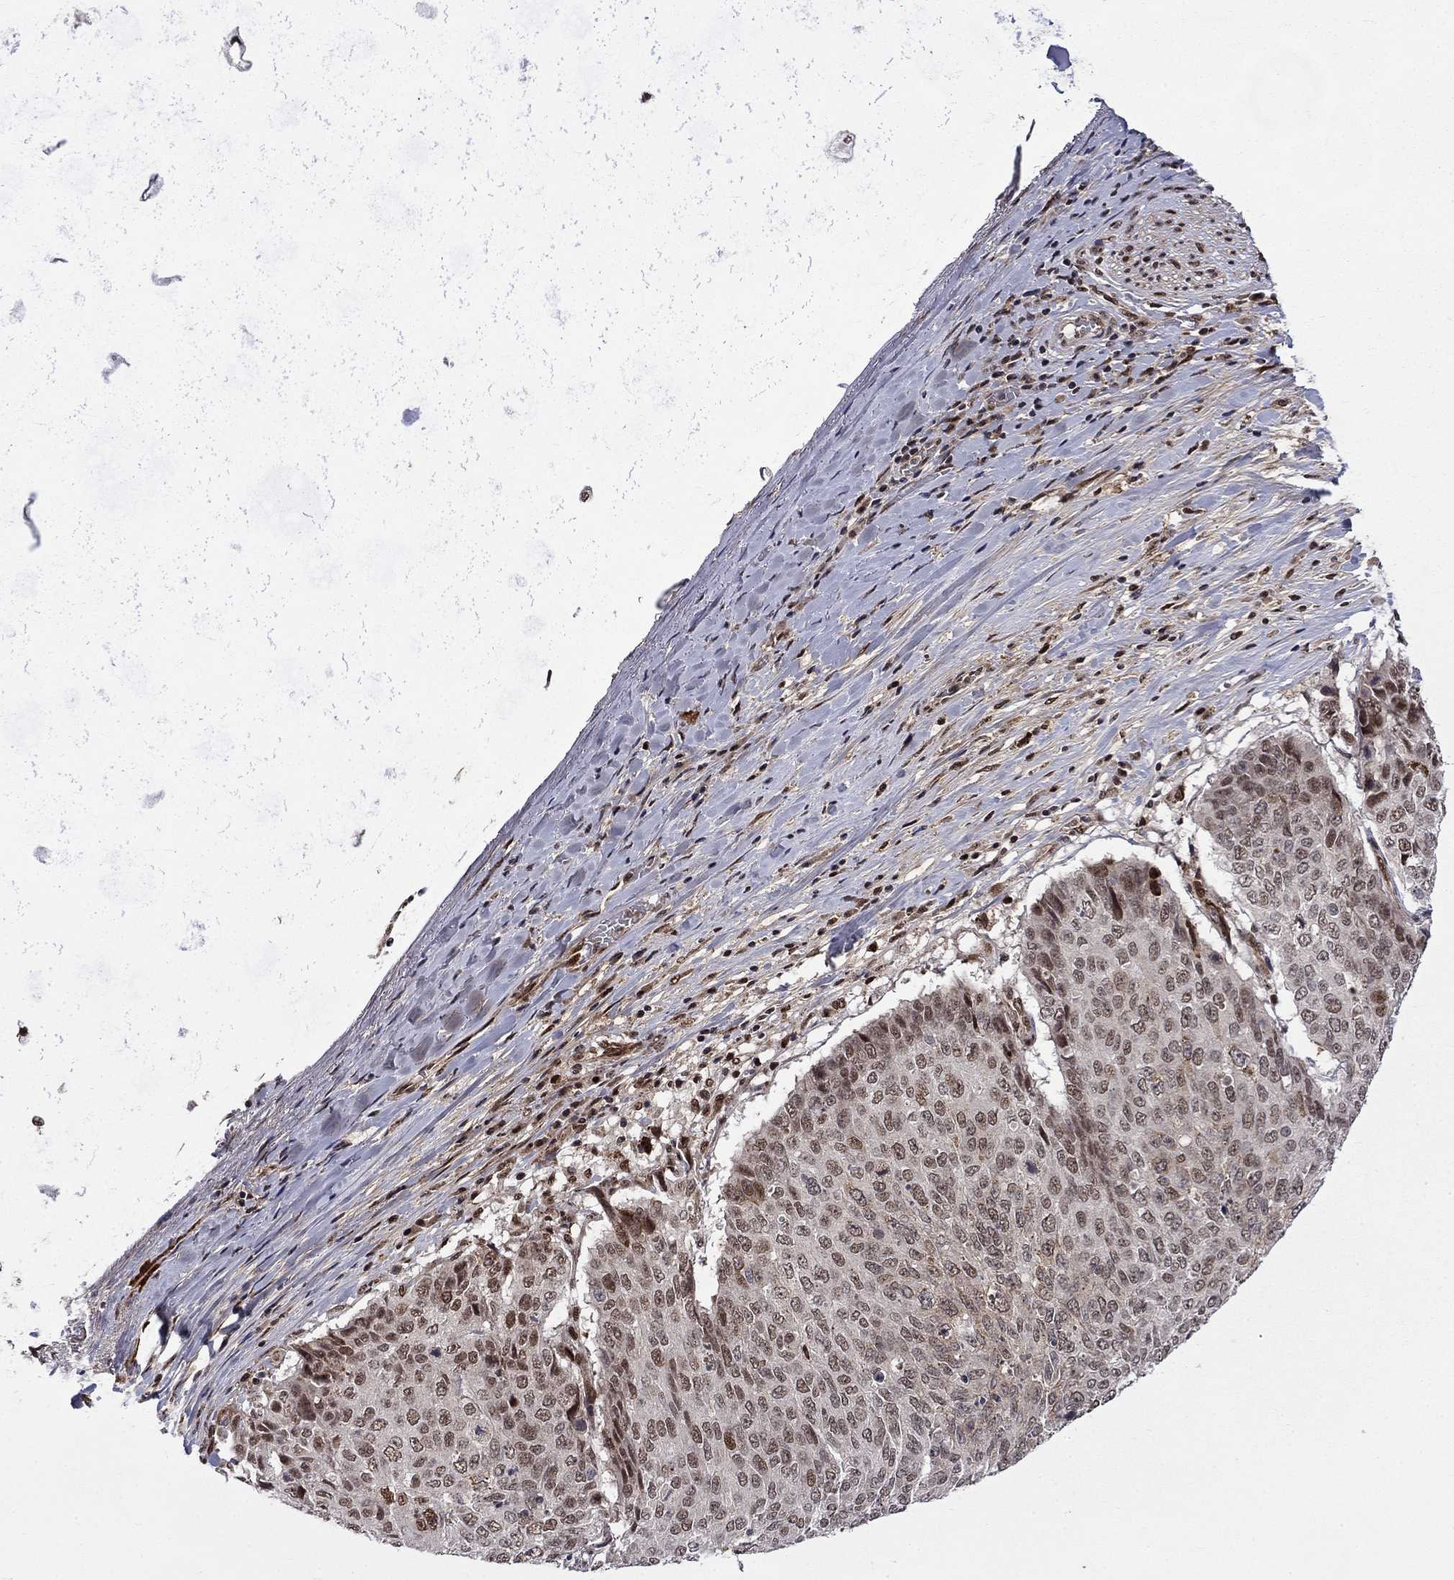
{"staining": {"intensity": "strong", "quantity": "25%-75%", "location": "nuclear"}, "tissue": "lung cancer", "cell_type": "Tumor cells", "image_type": "cancer", "snomed": [{"axis": "morphology", "description": "Normal tissue, NOS"}, {"axis": "morphology", "description": "Squamous cell carcinoma, NOS"}, {"axis": "topography", "description": "Bronchus"}, {"axis": "topography", "description": "Lung"}], "caption": "This photomicrograph demonstrates immunohistochemistry (IHC) staining of human squamous cell carcinoma (lung), with high strong nuclear staining in approximately 25%-75% of tumor cells.", "gene": "KPNA3", "patient": {"sex": "male", "age": 64}}